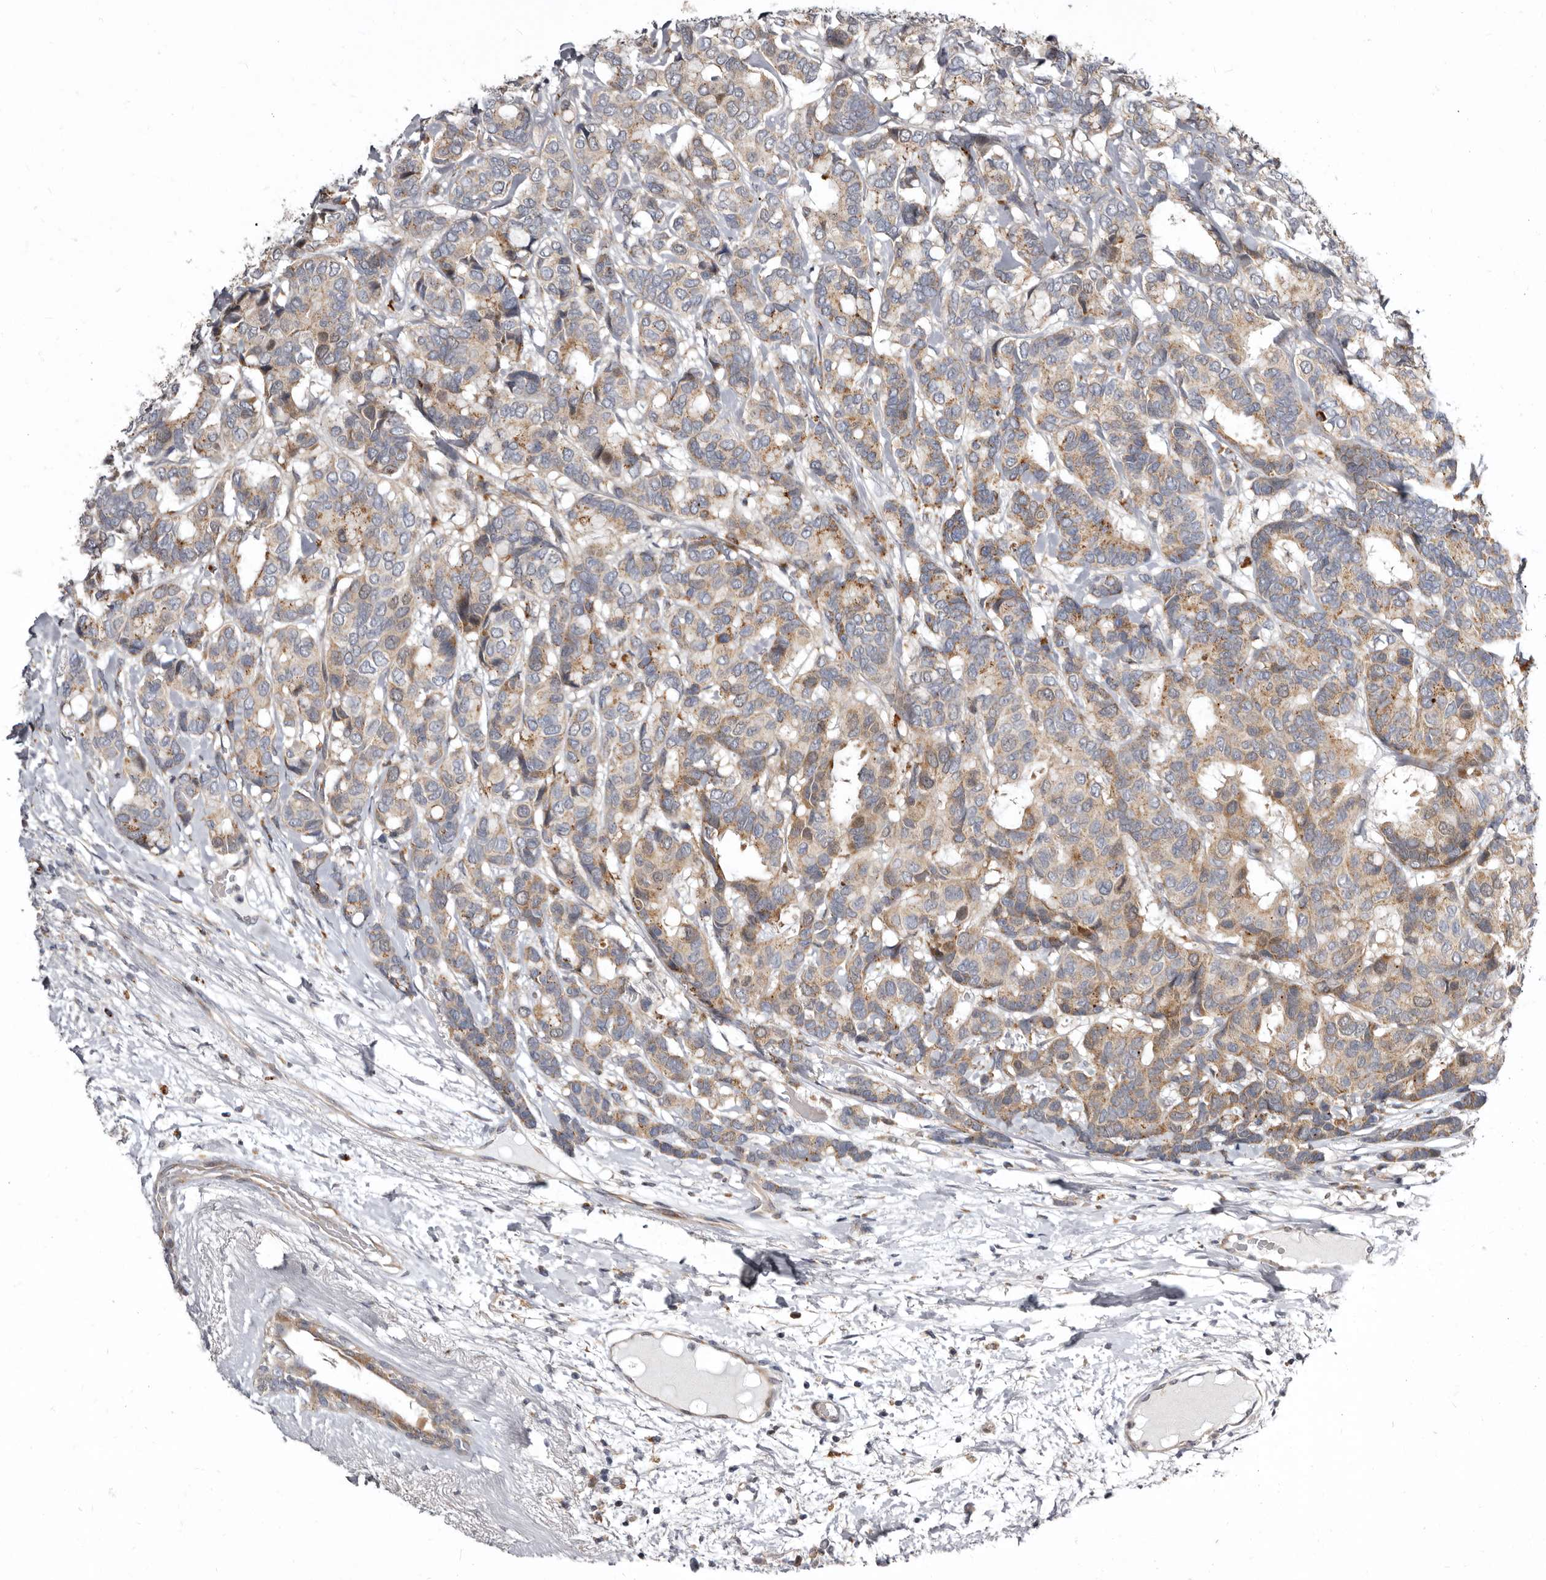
{"staining": {"intensity": "weak", "quantity": ">75%", "location": "cytoplasmic/membranous"}, "tissue": "breast cancer", "cell_type": "Tumor cells", "image_type": "cancer", "snomed": [{"axis": "morphology", "description": "Duct carcinoma"}, {"axis": "topography", "description": "Breast"}], "caption": "The image displays staining of breast cancer (intraductal carcinoma), revealing weak cytoplasmic/membranous protein staining (brown color) within tumor cells.", "gene": "SMC4", "patient": {"sex": "female", "age": 87}}